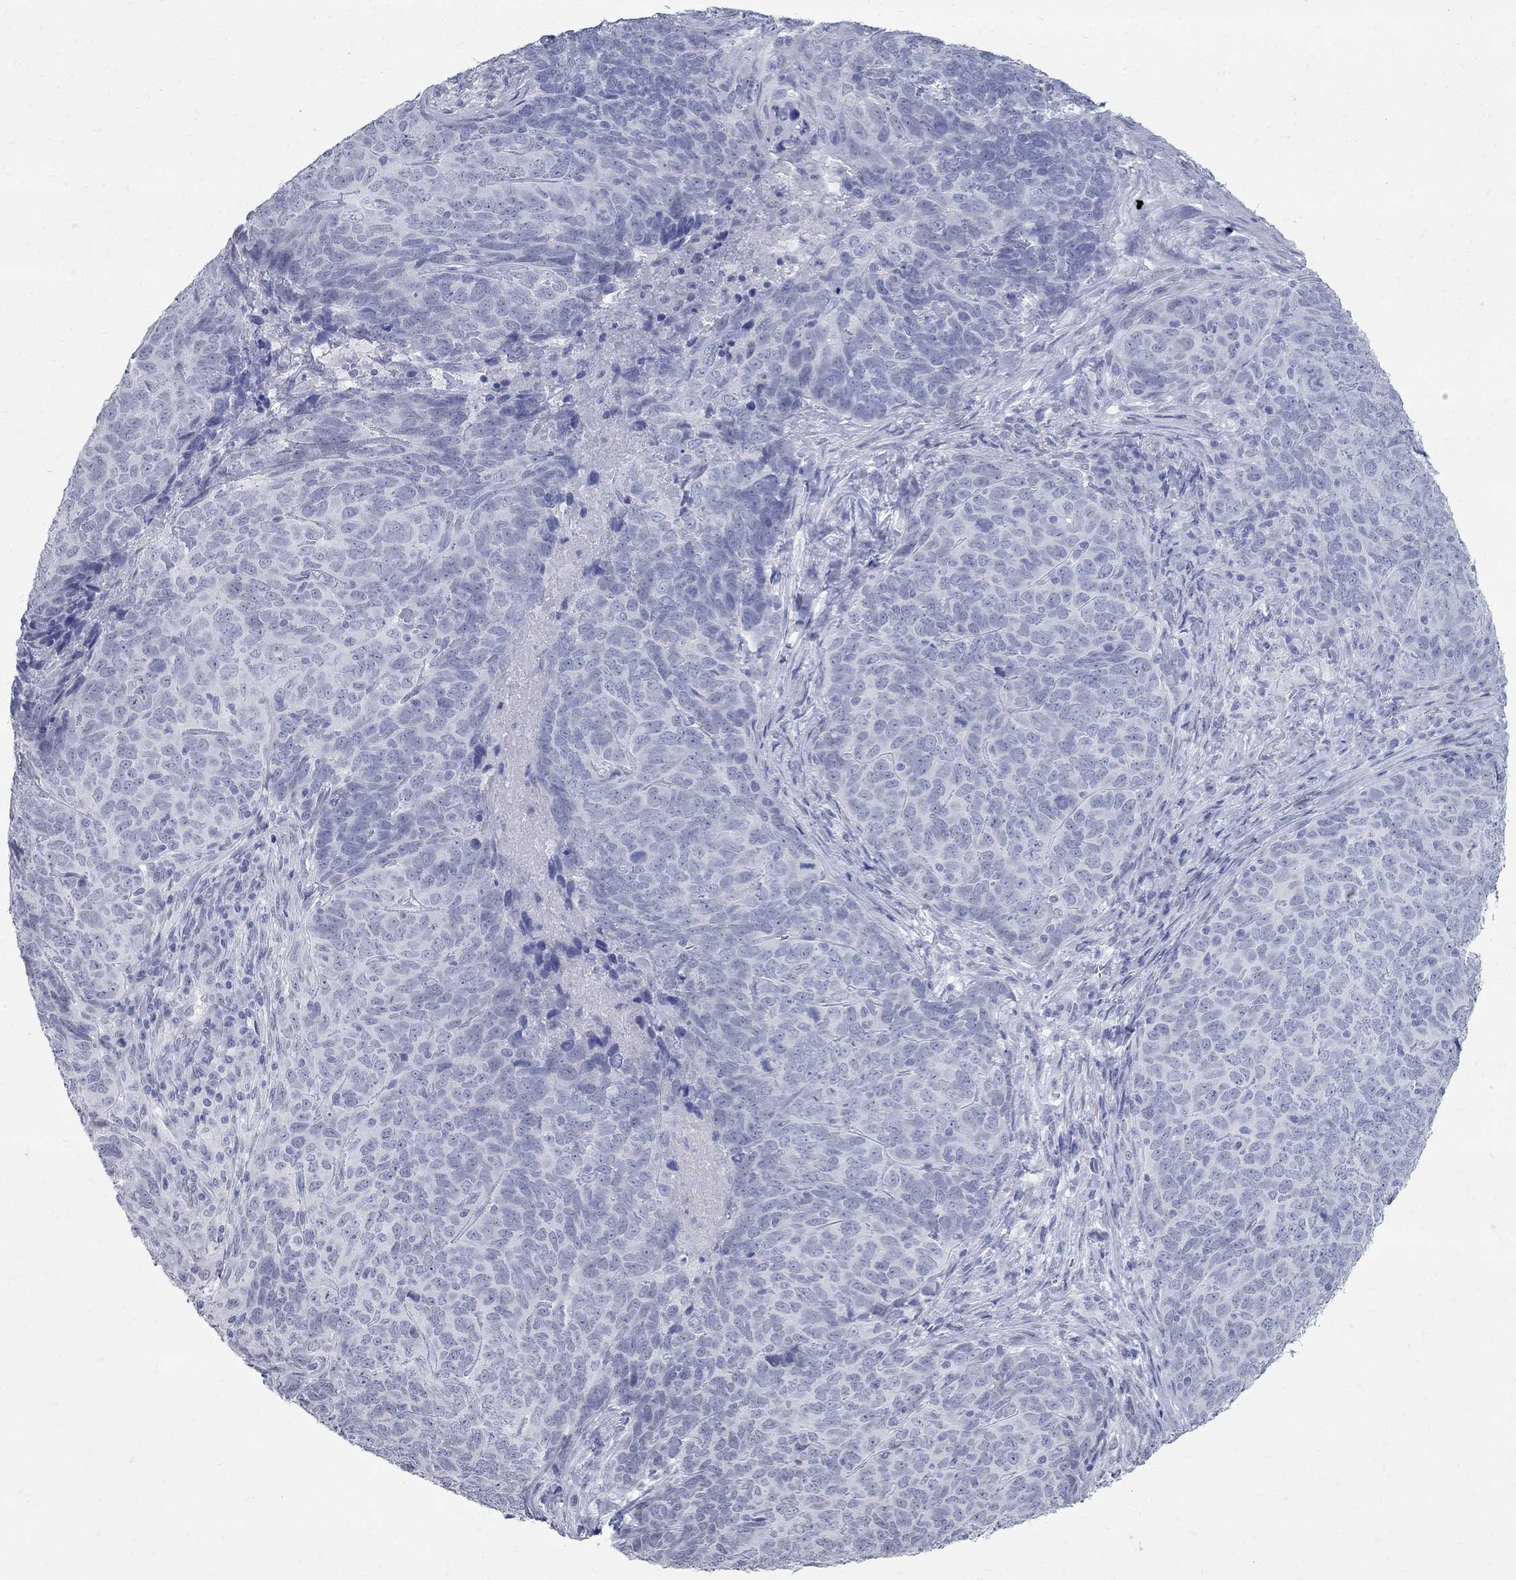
{"staining": {"intensity": "negative", "quantity": "none", "location": "none"}, "tissue": "skin cancer", "cell_type": "Tumor cells", "image_type": "cancer", "snomed": [{"axis": "morphology", "description": "Squamous cell carcinoma, NOS"}, {"axis": "topography", "description": "Skin"}, {"axis": "topography", "description": "Anal"}], "caption": "Immunohistochemistry image of skin cancer (squamous cell carcinoma) stained for a protein (brown), which displays no expression in tumor cells.", "gene": "BPIFB1", "patient": {"sex": "female", "age": 51}}